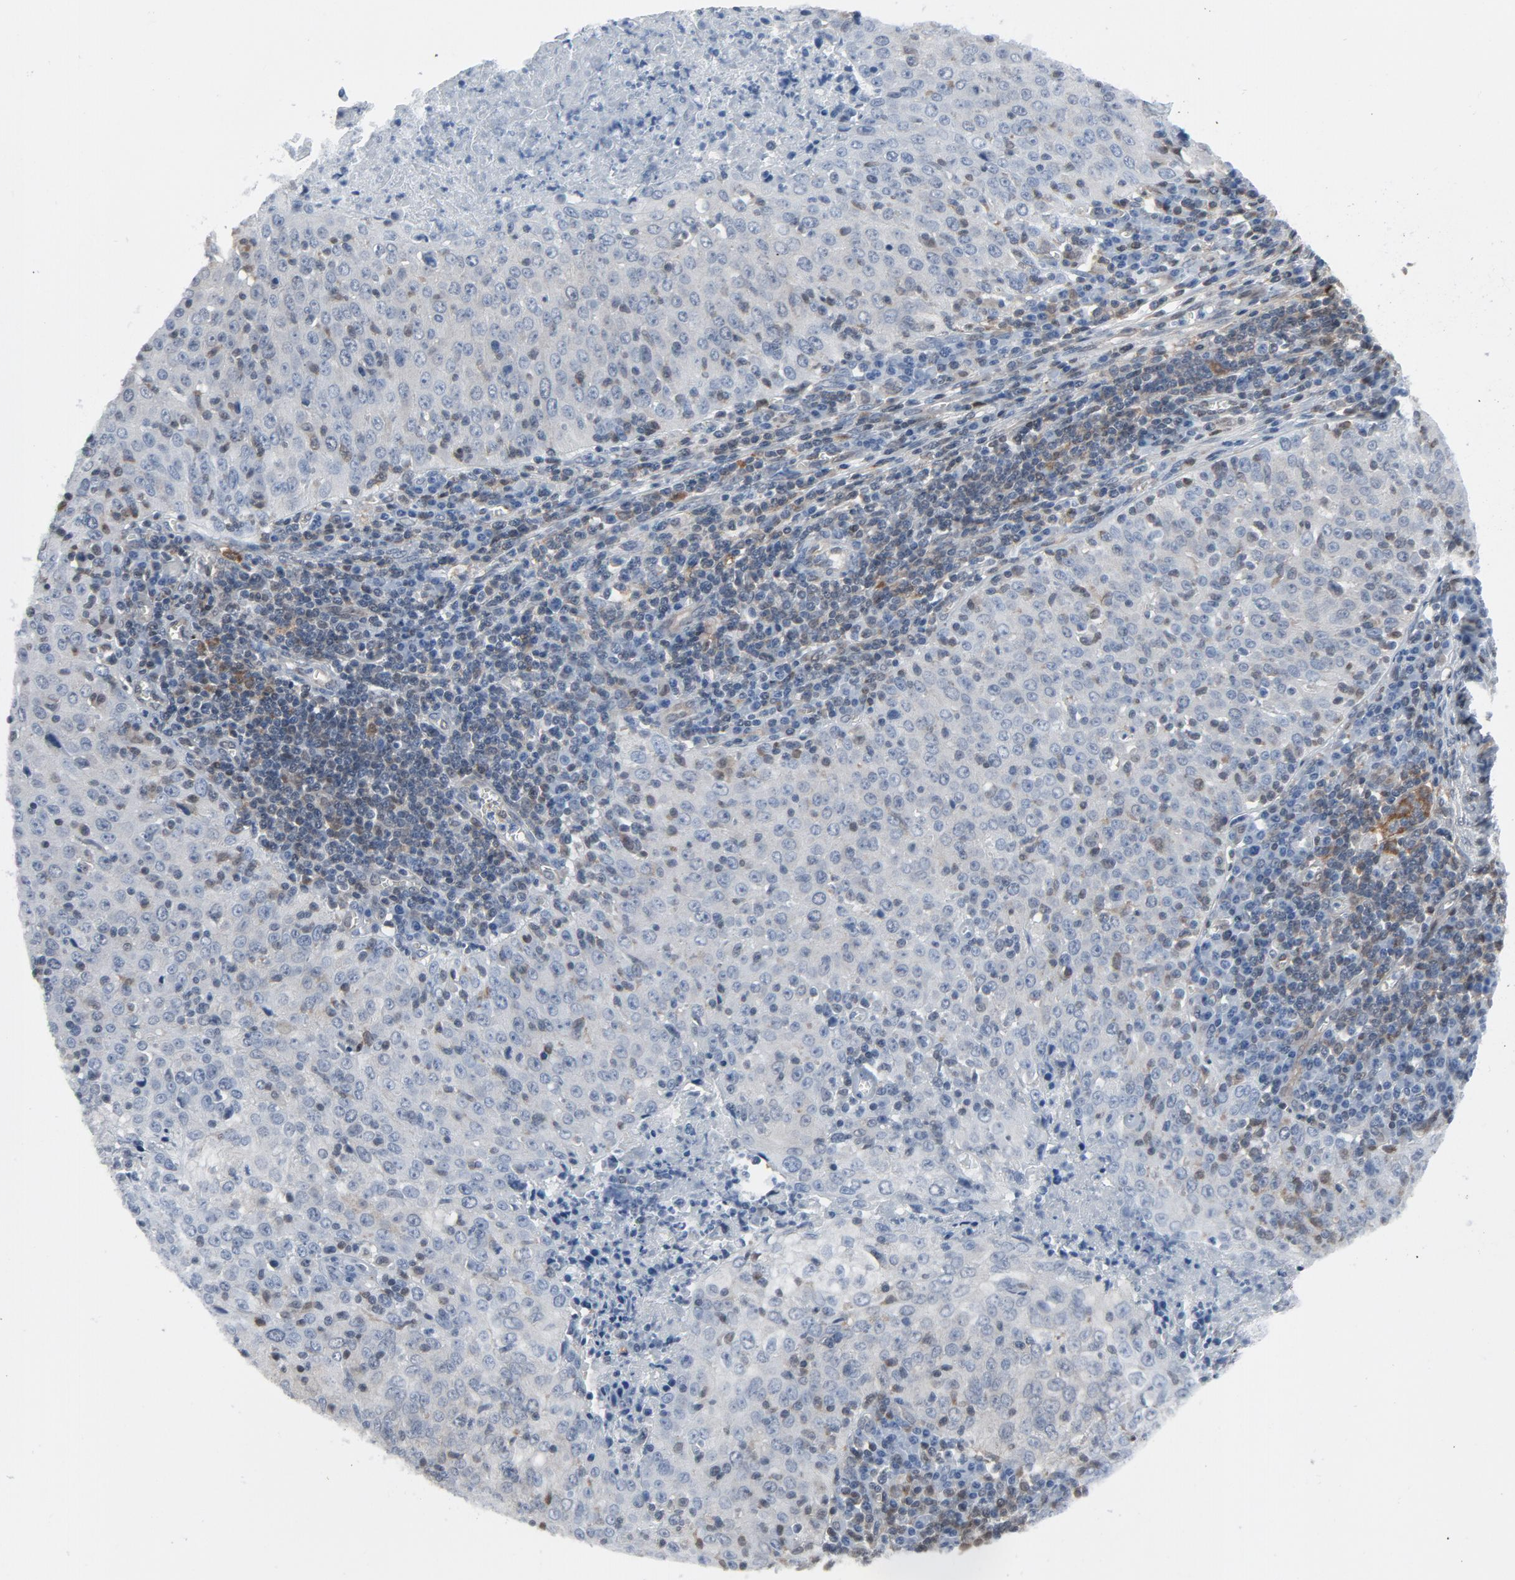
{"staining": {"intensity": "negative", "quantity": "none", "location": "none"}, "tissue": "cervical cancer", "cell_type": "Tumor cells", "image_type": "cancer", "snomed": [{"axis": "morphology", "description": "Squamous cell carcinoma, NOS"}, {"axis": "topography", "description": "Cervix"}], "caption": "IHC of human cervical squamous cell carcinoma displays no expression in tumor cells. (IHC, brightfield microscopy, high magnification).", "gene": "STAT5A", "patient": {"sex": "female", "age": 27}}